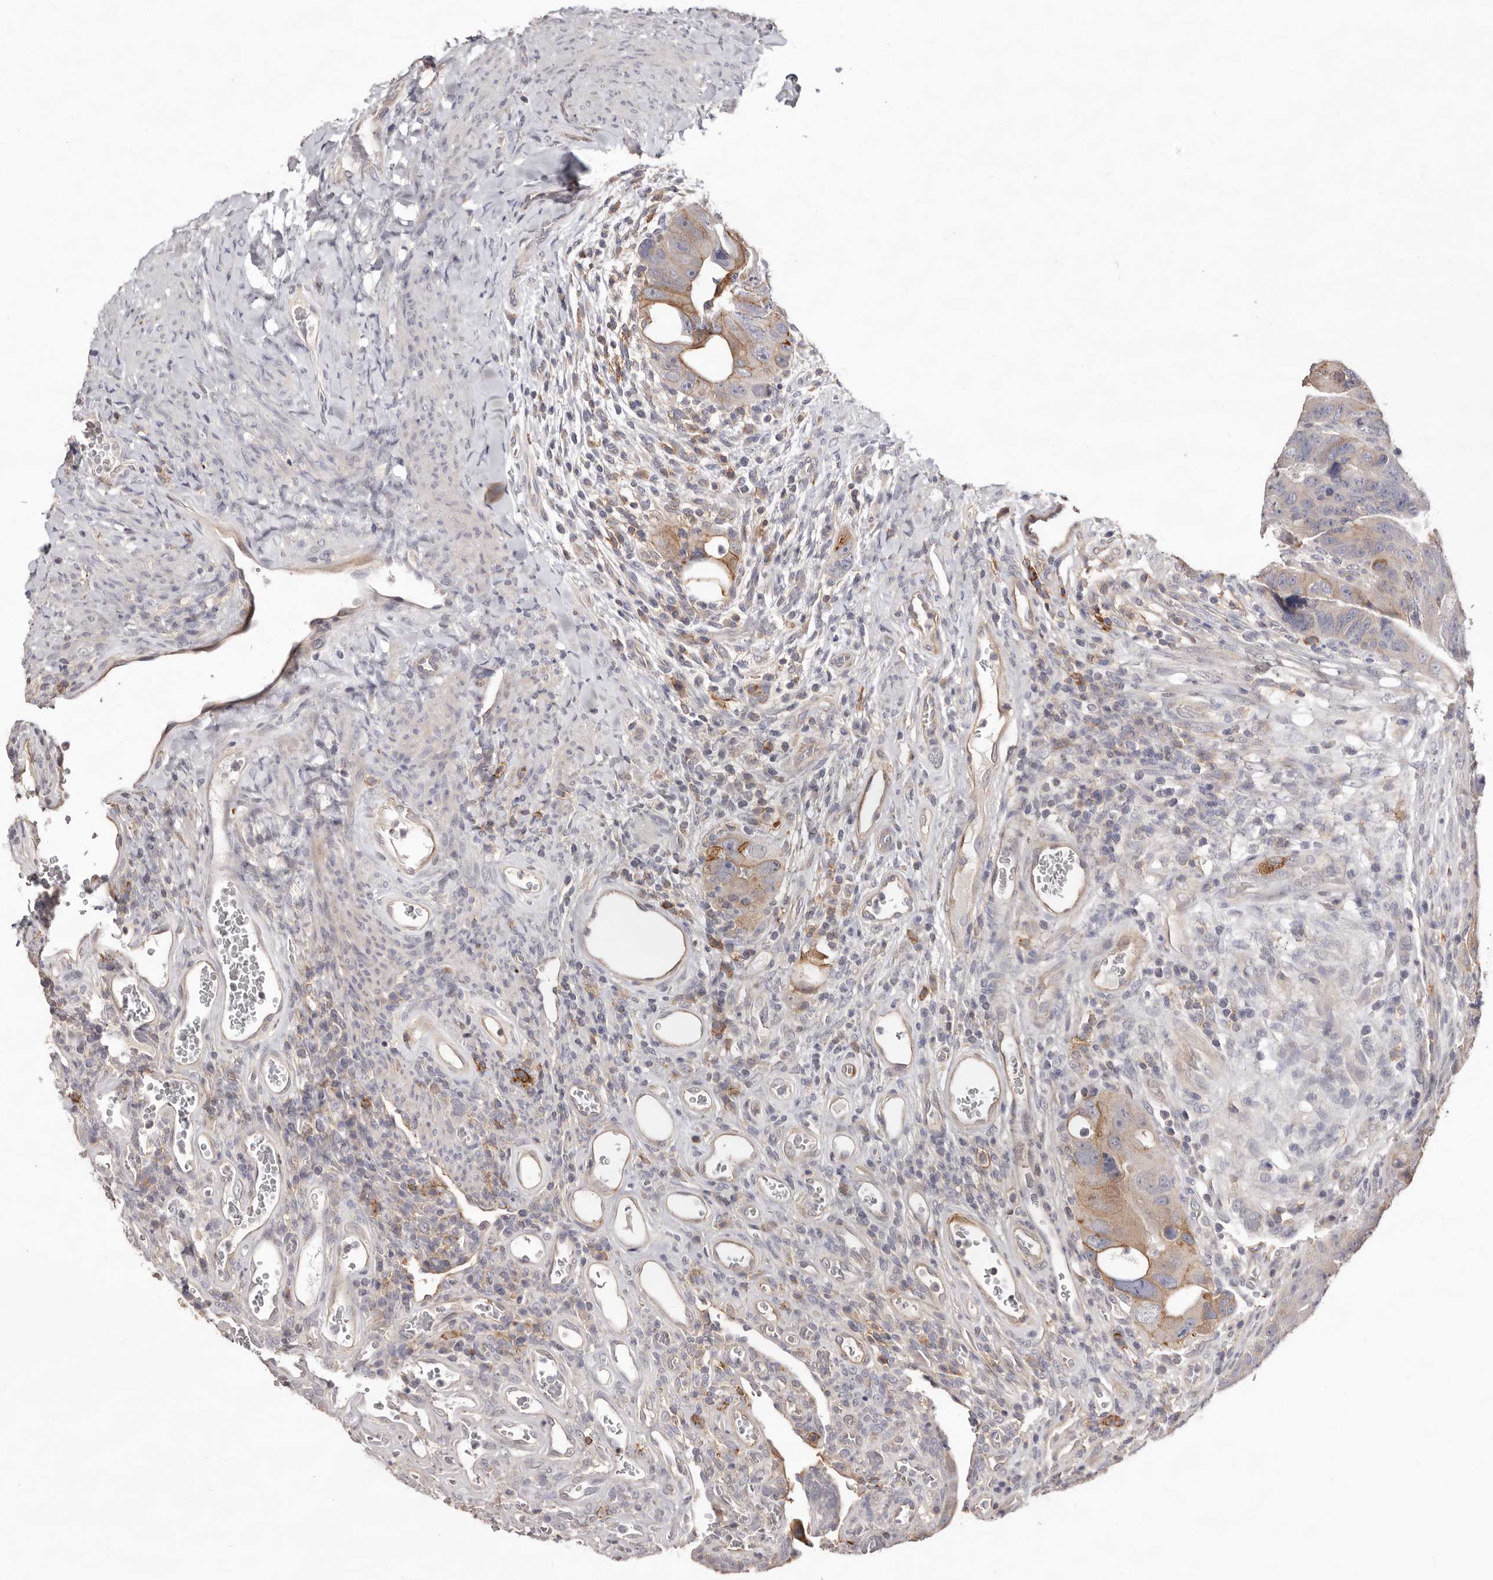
{"staining": {"intensity": "moderate", "quantity": "<25%", "location": "cytoplasmic/membranous"}, "tissue": "colorectal cancer", "cell_type": "Tumor cells", "image_type": "cancer", "snomed": [{"axis": "morphology", "description": "Adenocarcinoma, NOS"}, {"axis": "topography", "description": "Rectum"}], "caption": "The immunohistochemical stain shows moderate cytoplasmic/membranous staining in tumor cells of colorectal adenocarcinoma tissue.", "gene": "MMACHC", "patient": {"sex": "male", "age": 59}}